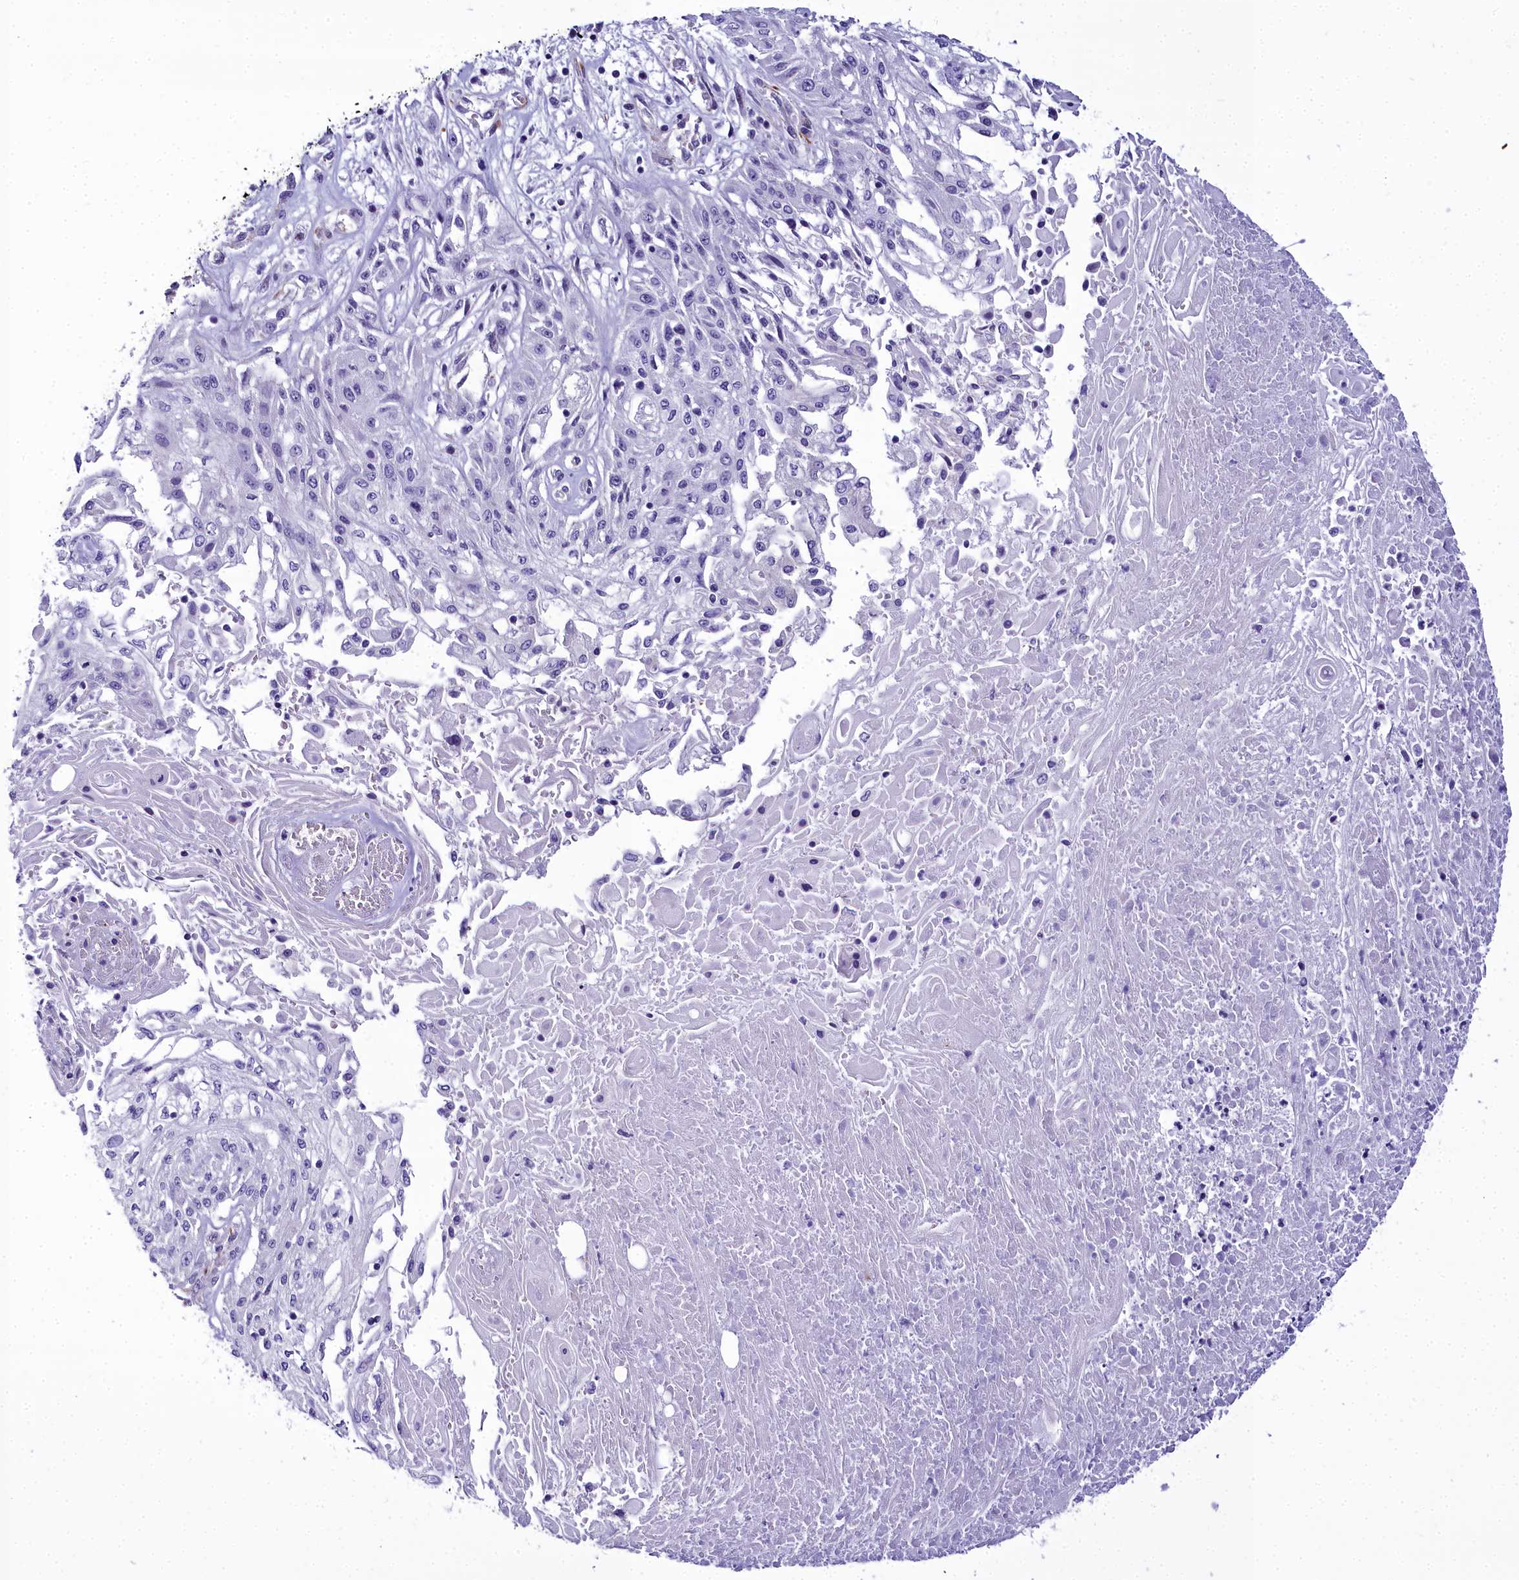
{"staining": {"intensity": "negative", "quantity": "none", "location": "none"}, "tissue": "skin cancer", "cell_type": "Tumor cells", "image_type": "cancer", "snomed": [{"axis": "morphology", "description": "Squamous cell carcinoma, NOS"}, {"axis": "morphology", "description": "Squamous cell carcinoma, metastatic, NOS"}, {"axis": "topography", "description": "Skin"}, {"axis": "topography", "description": "Lymph node"}], "caption": "A high-resolution photomicrograph shows immunohistochemistry staining of squamous cell carcinoma (skin), which reveals no significant staining in tumor cells.", "gene": "TIMM22", "patient": {"sex": "male", "age": 75}}